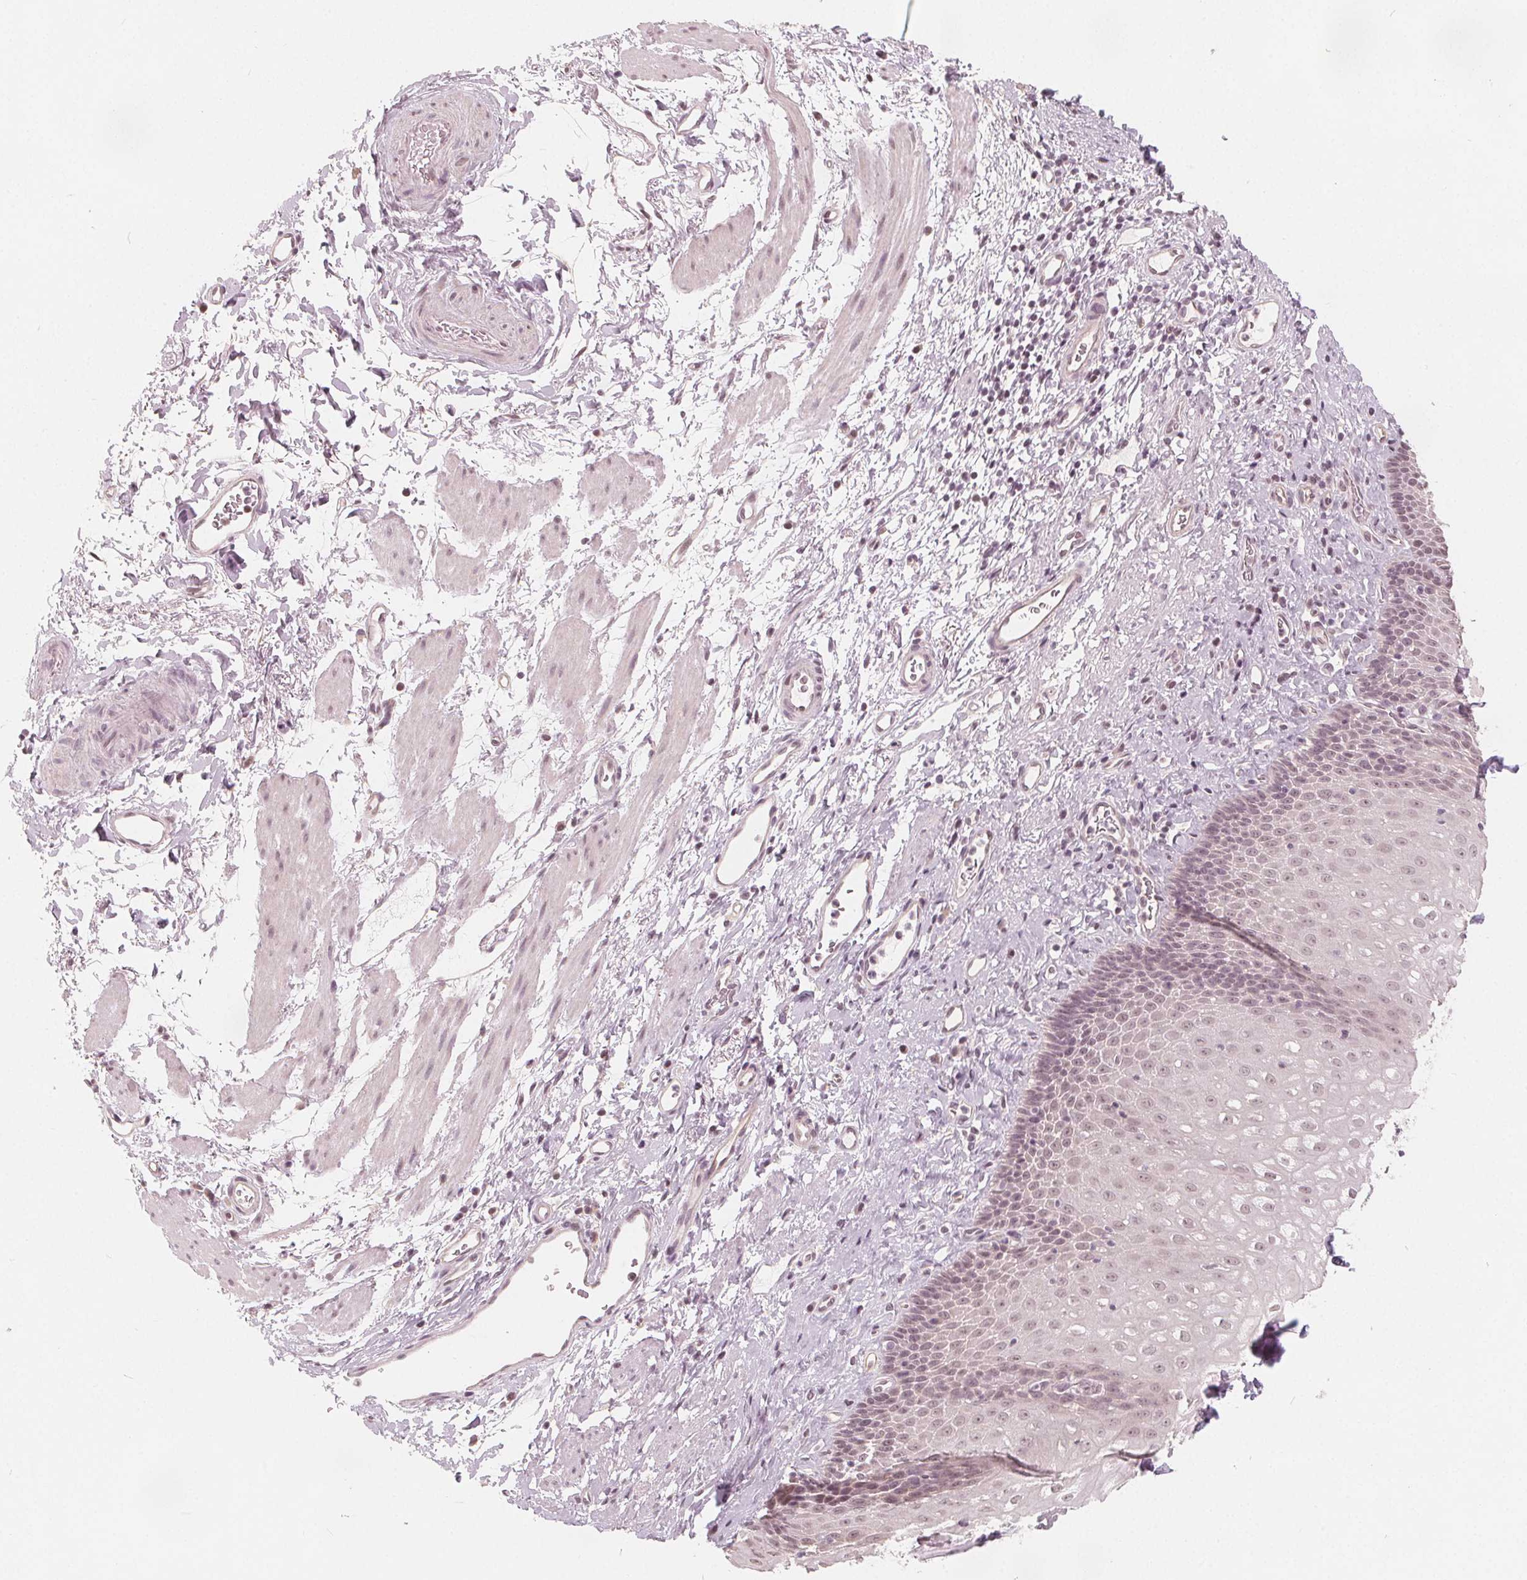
{"staining": {"intensity": "weak", "quantity": "25%-75%", "location": "nuclear"}, "tissue": "esophagus", "cell_type": "Squamous epithelial cells", "image_type": "normal", "snomed": [{"axis": "morphology", "description": "Normal tissue, NOS"}, {"axis": "topography", "description": "Esophagus"}], "caption": "Immunohistochemistry (IHC) photomicrograph of benign esophagus stained for a protein (brown), which shows low levels of weak nuclear positivity in about 25%-75% of squamous epithelial cells.", "gene": "NUP210L", "patient": {"sex": "female", "age": 68}}